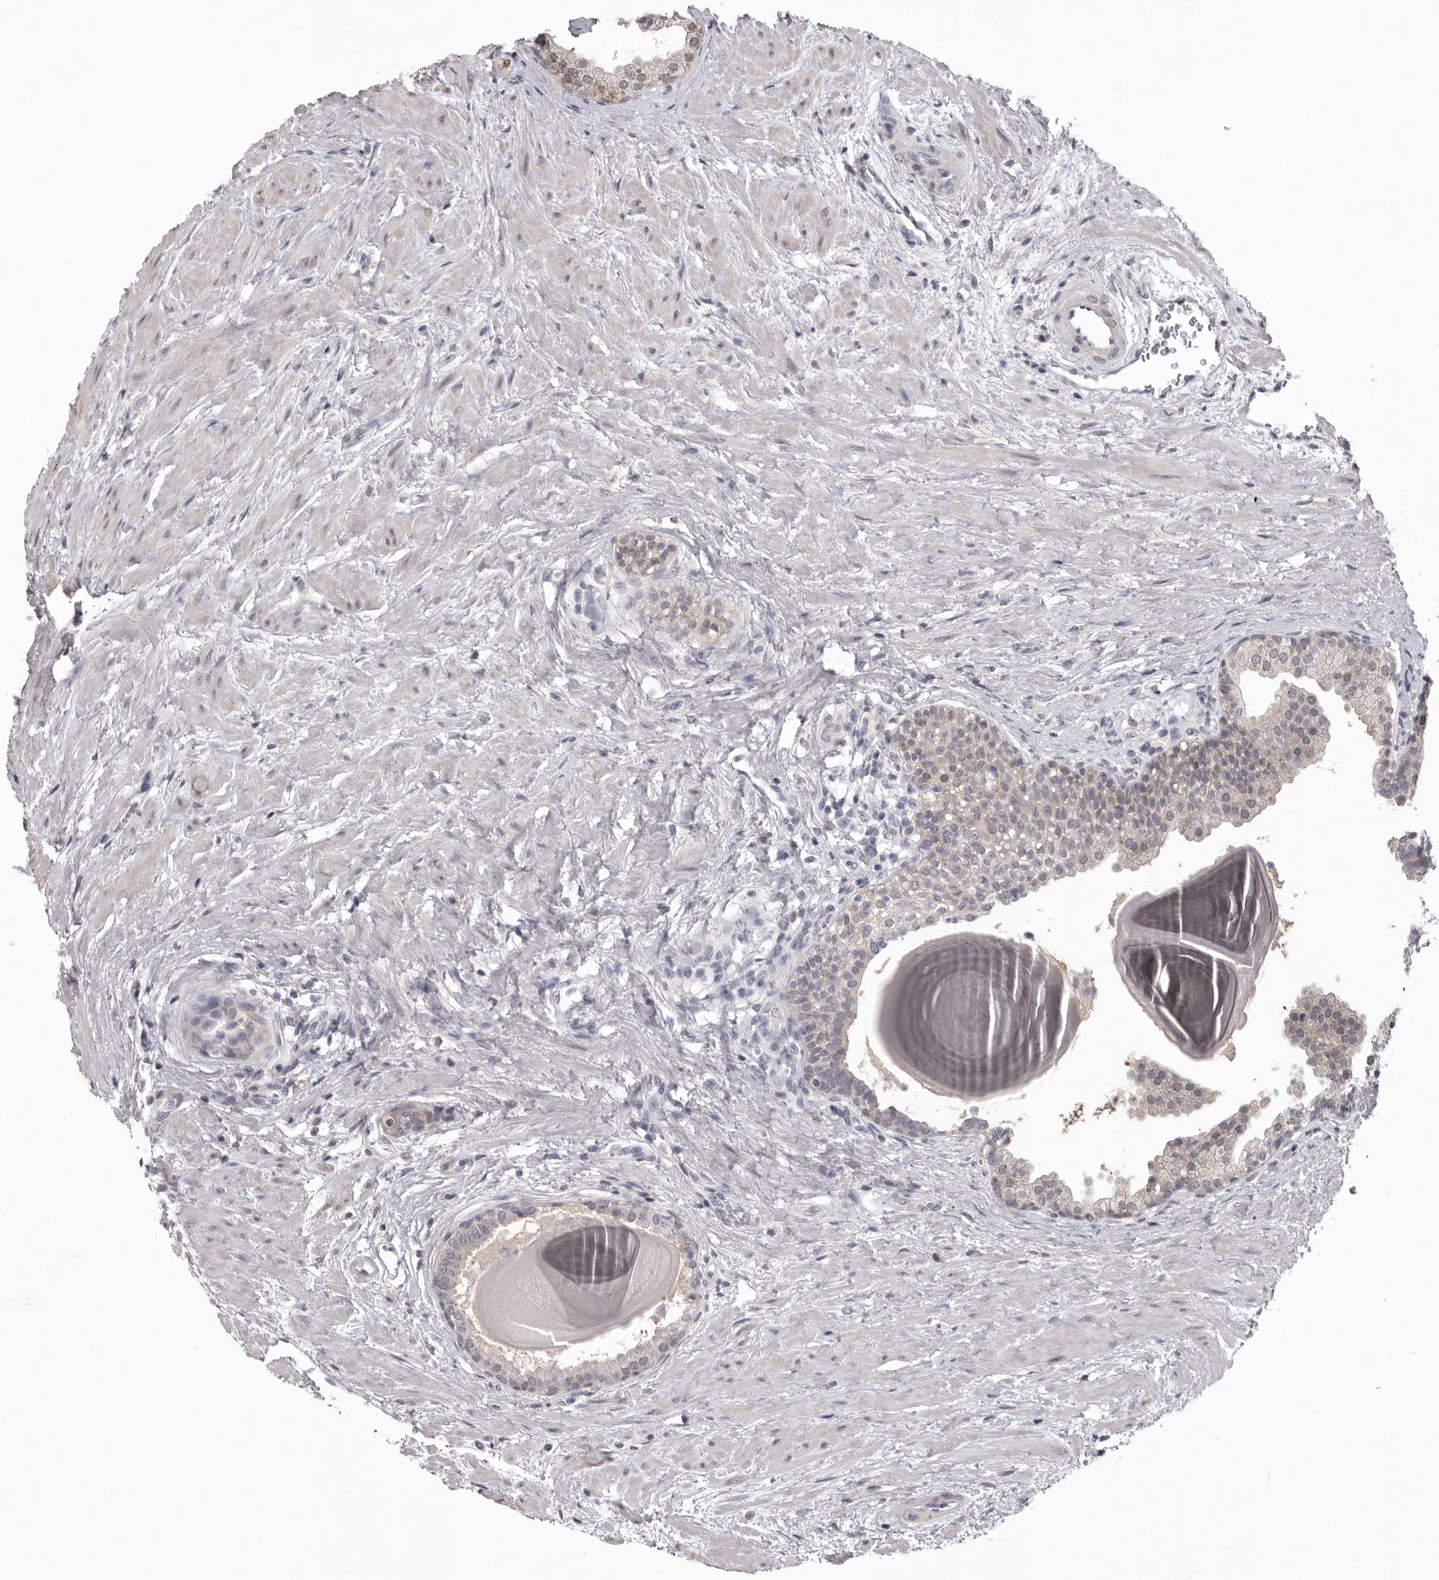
{"staining": {"intensity": "weak", "quantity": "25%-75%", "location": "cytoplasmic/membranous"}, "tissue": "prostate", "cell_type": "Glandular cells", "image_type": "normal", "snomed": [{"axis": "morphology", "description": "Normal tissue, NOS"}, {"axis": "topography", "description": "Prostate"}], "caption": "Protein expression by immunohistochemistry reveals weak cytoplasmic/membranous staining in about 25%-75% of glandular cells in benign prostate. (Brightfield microscopy of DAB IHC at high magnification).", "gene": "MDH1", "patient": {"sex": "male", "age": 48}}